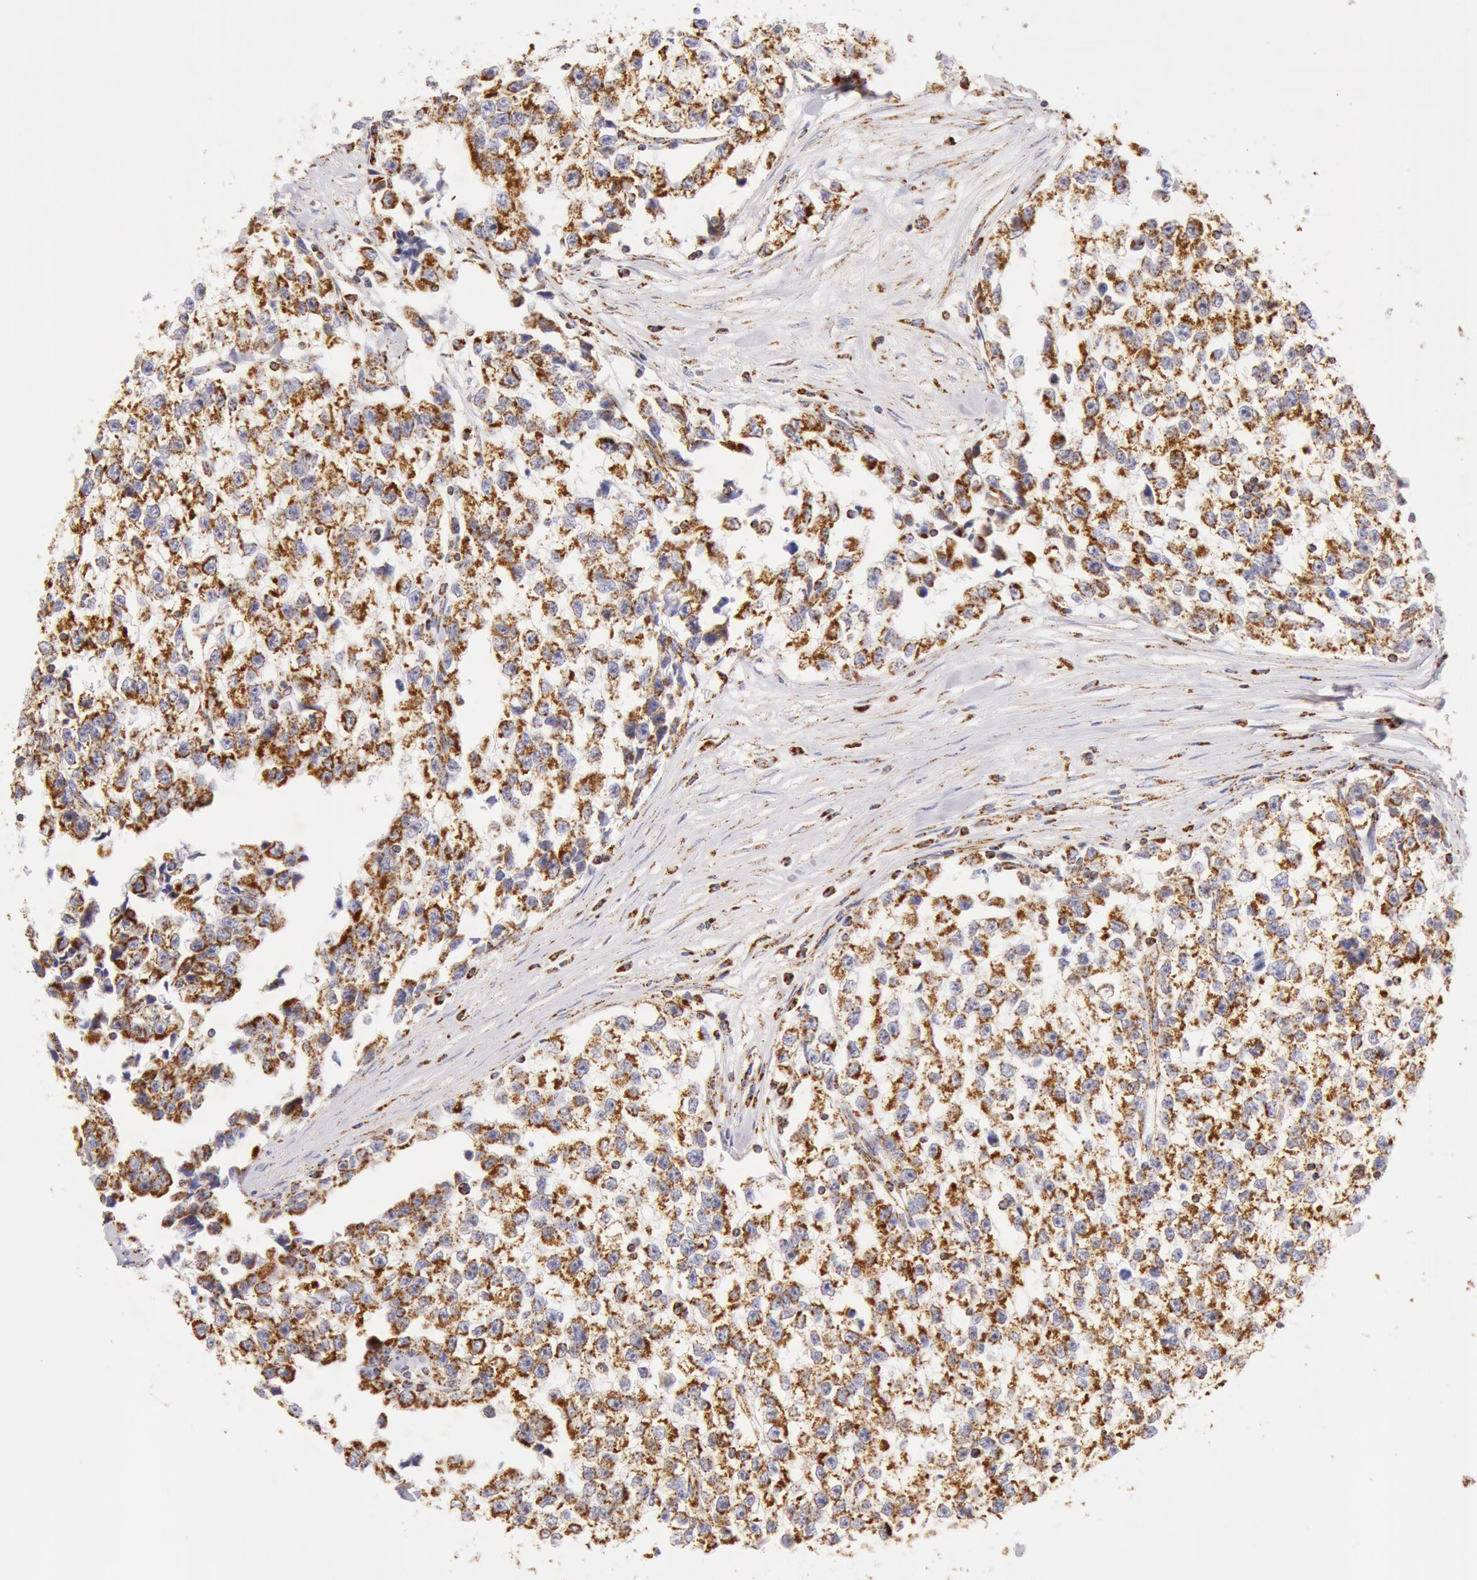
{"staining": {"intensity": "moderate", "quantity": ">75%", "location": "cytoplasmic/membranous"}, "tissue": "testis cancer", "cell_type": "Tumor cells", "image_type": "cancer", "snomed": [{"axis": "morphology", "description": "Seminoma, NOS"}, {"axis": "morphology", "description": "Carcinoma, Embryonal, NOS"}, {"axis": "topography", "description": "Testis"}], "caption": "A brown stain highlights moderate cytoplasmic/membranous positivity of a protein in human testis seminoma tumor cells.", "gene": "ATP5F1B", "patient": {"sex": "male", "age": 30}}